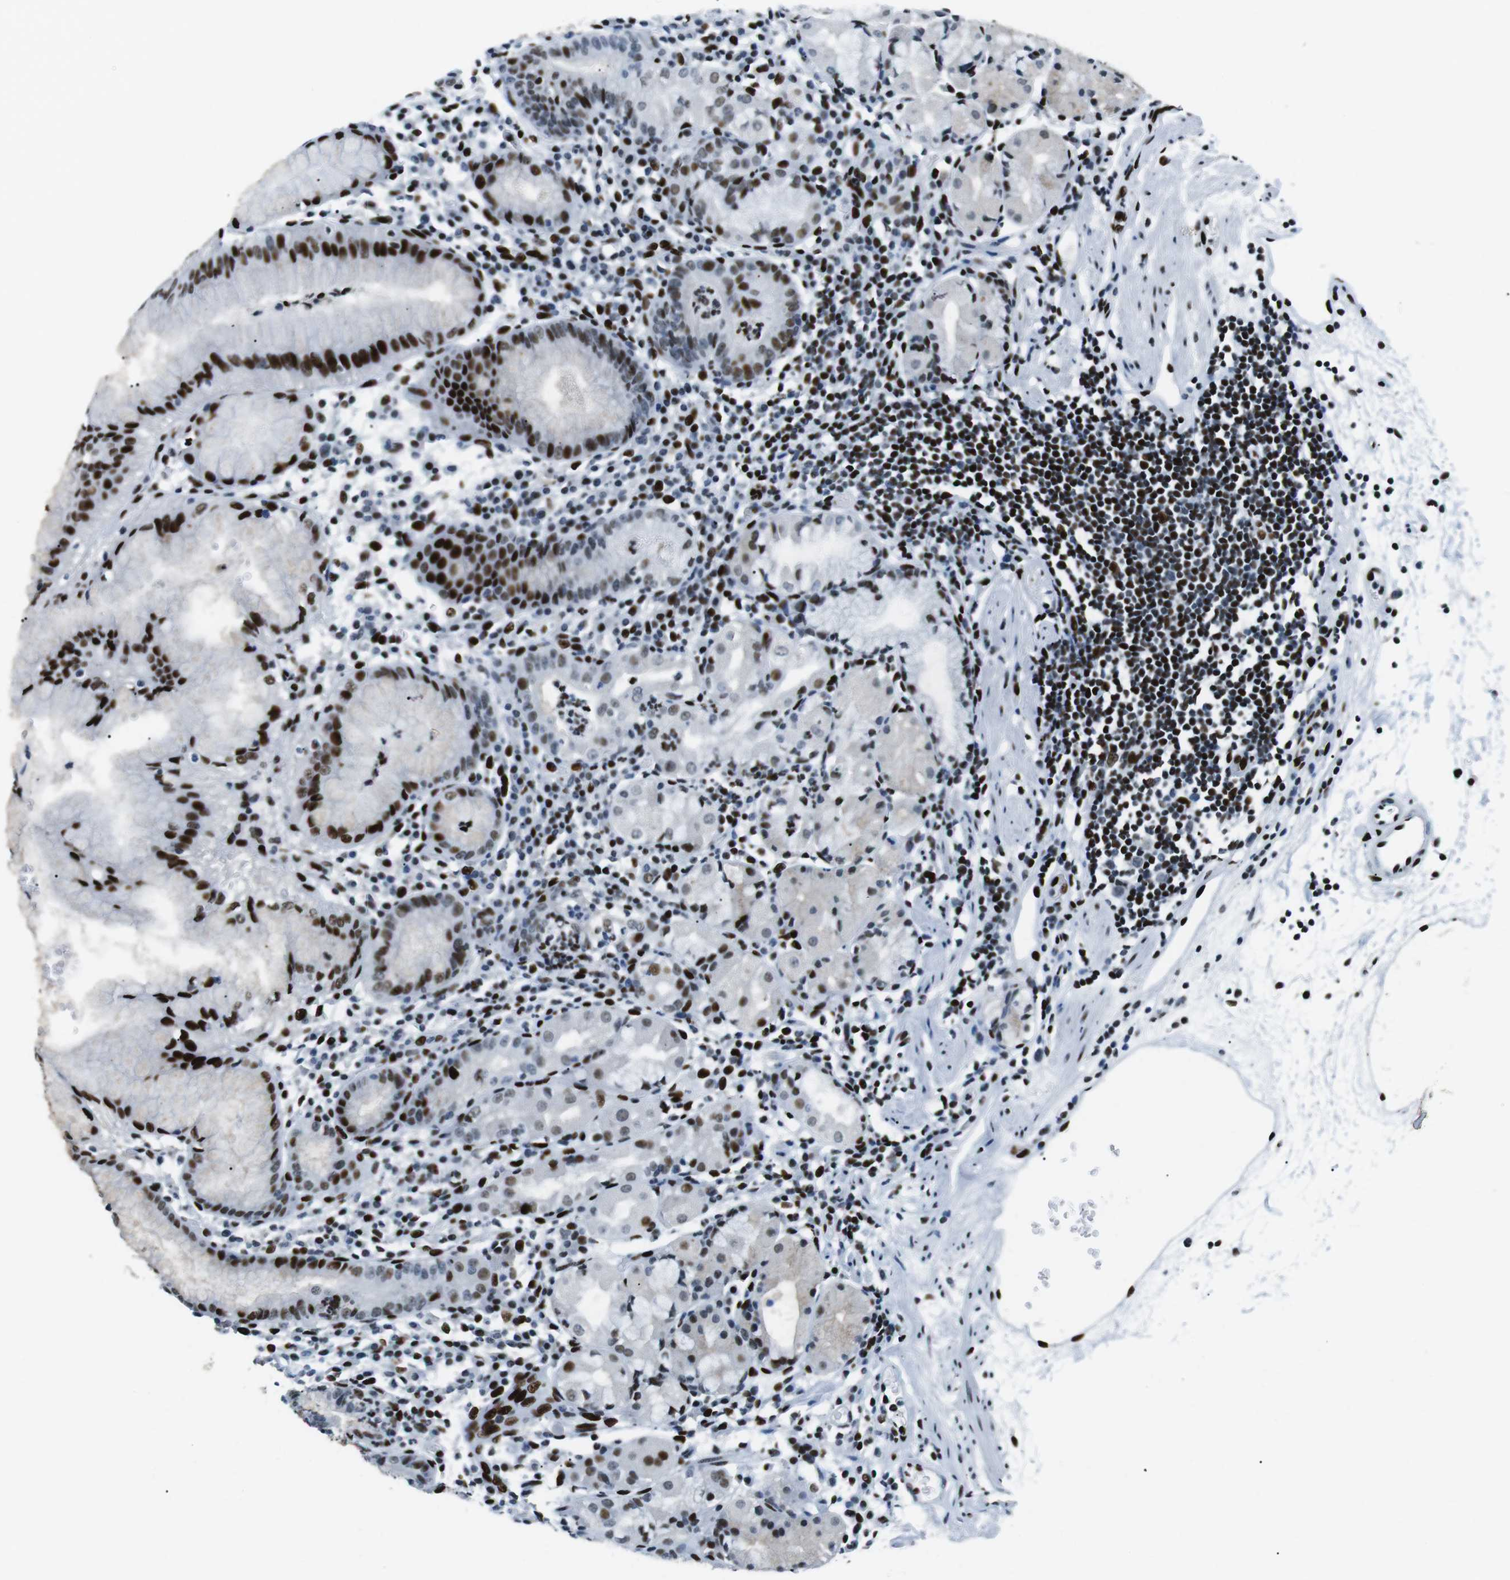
{"staining": {"intensity": "strong", "quantity": "25%-75%", "location": "nuclear"}, "tissue": "stomach", "cell_type": "Glandular cells", "image_type": "normal", "snomed": [{"axis": "morphology", "description": "Normal tissue, NOS"}, {"axis": "topography", "description": "Stomach"}, {"axis": "topography", "description": "Stomach, lower"}], "caption": "Glandular cells reveal high levels of strong nuclear expression in about 25%-75% of cells in unremarkable stomach.", "gene": "PML", "patient": {"sex": "female", "age": 75}}